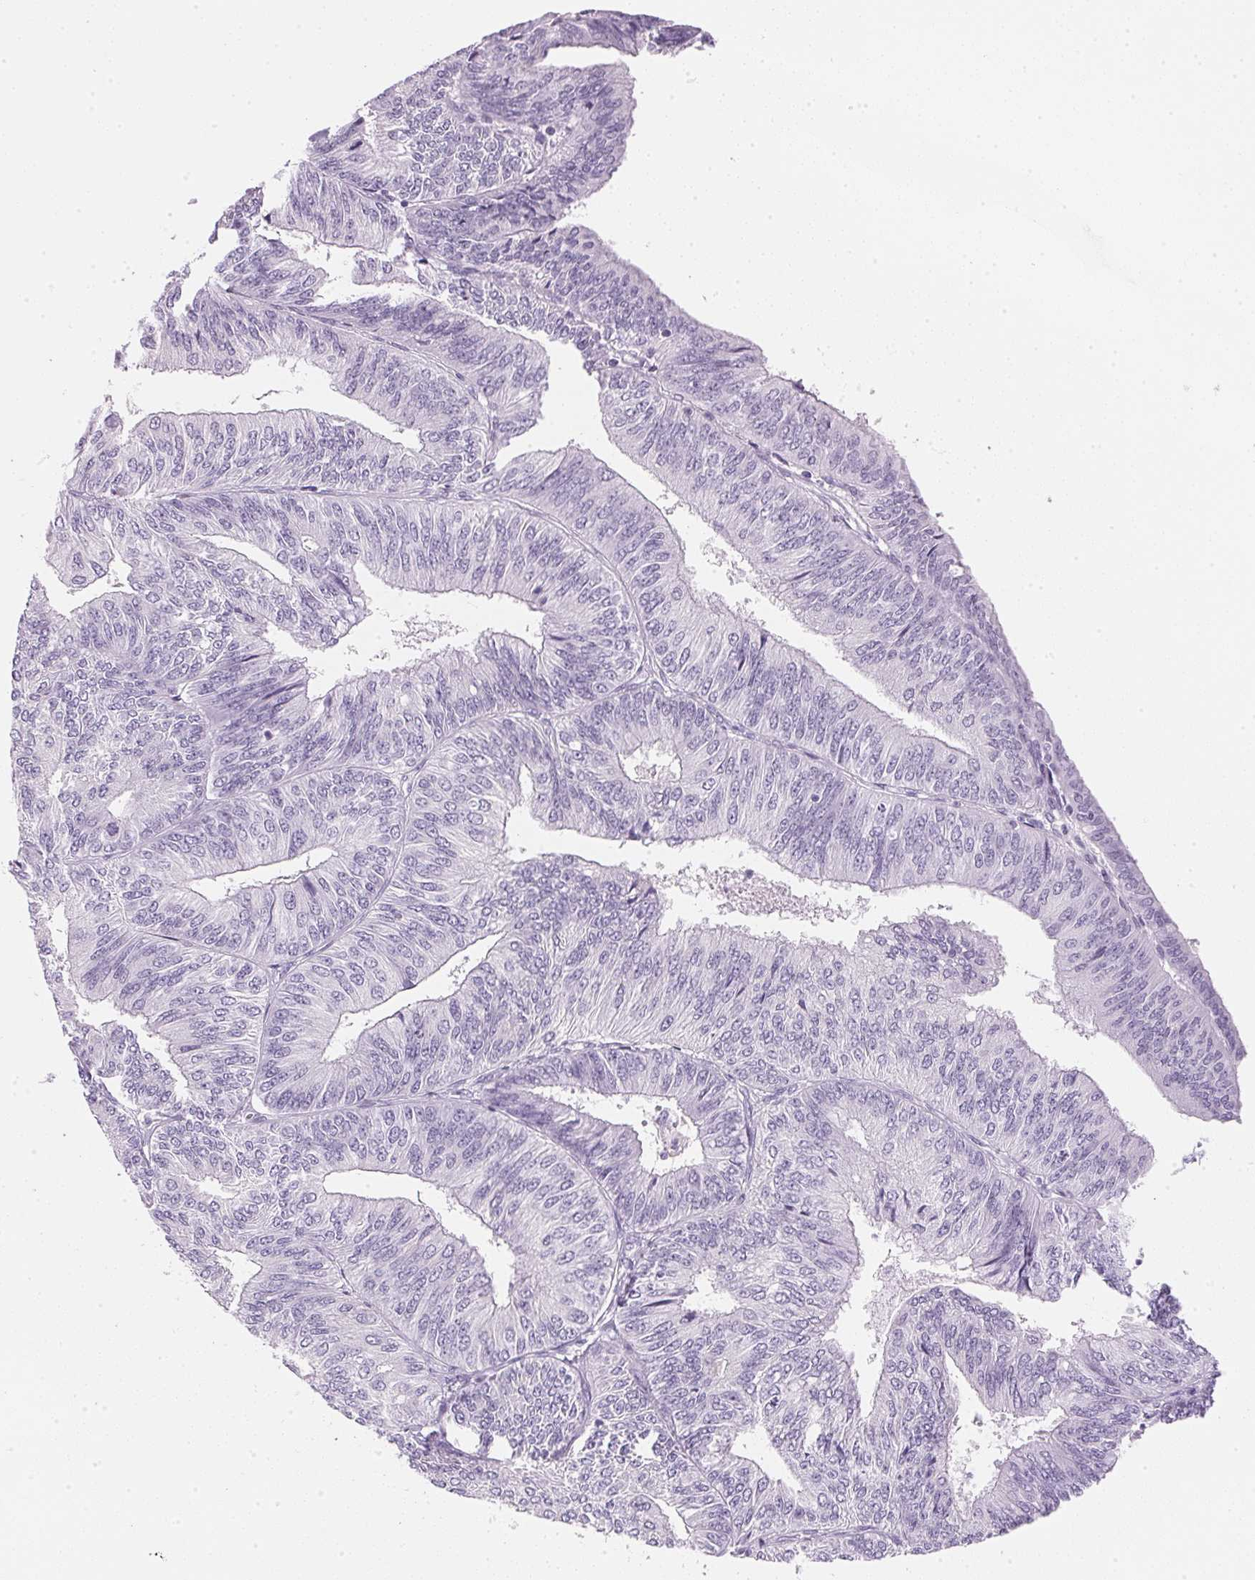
{"staining": {"intensity": "negative", "quantity": "none", "location": "none"}, "tissue": "endometrial cancer", "cell_type": "Tumor cells", "image_type": "cancer", "snomed": [{"axis": "morphology", "description": "Adenocarcinoma, NOS"}, {"axis": "topography", "description": "Endometrium"}], "caption": "Protein analysis of endometrial adenocarcinoma demonstrates no significant expression in tumor cells. The staining is performed using DAB brown chromogen with nuclei counter-stained in using hematoxylin.", "gene": "IGFBP1", "patient": {"sex": "female", "age": 58}}